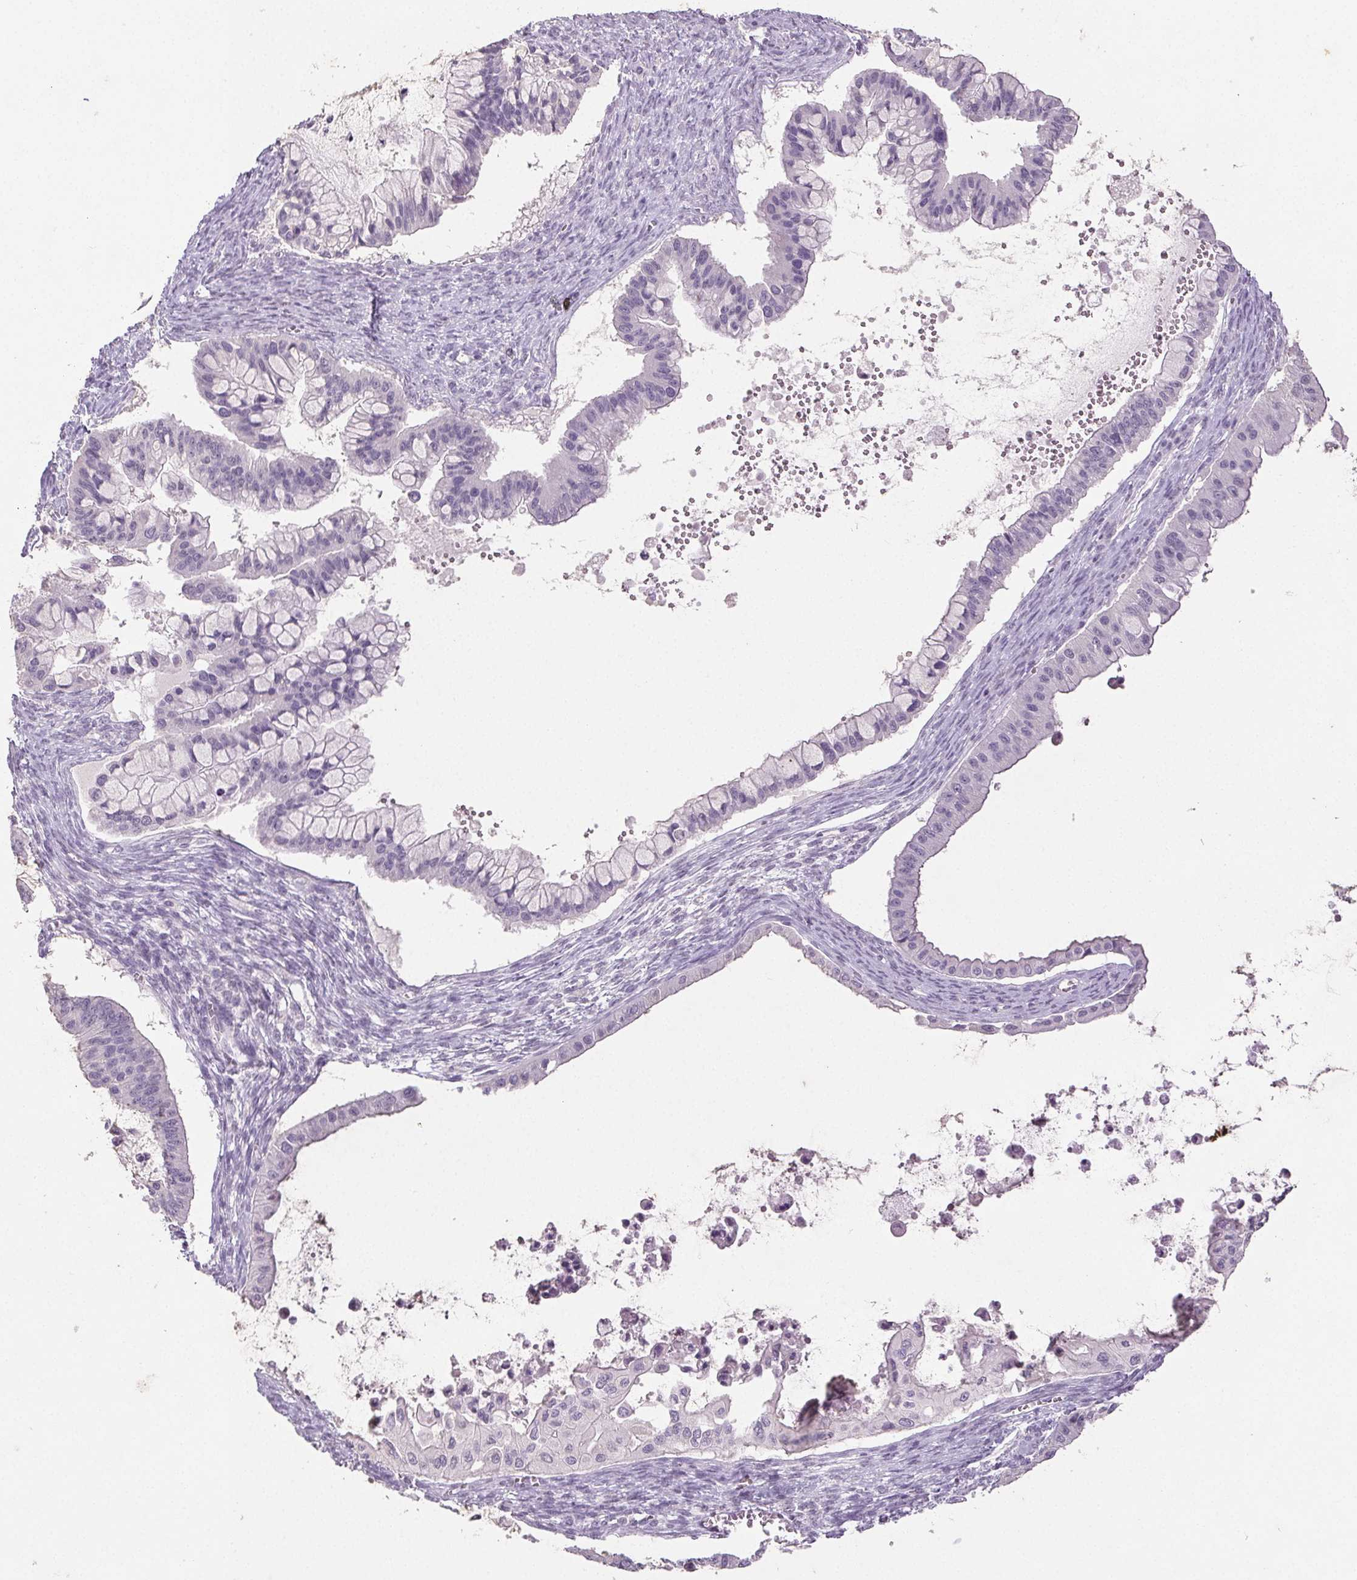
{"staining": {"intensity": "negative", "quantity": "none", "location": "none"}, "tissue": "ovarian cancer", "cell_type": "Tumor cells", "image_type": "cancer", "snomed": [{"axis": "morphology", "description": "Cystadenocarcinoma, mucinous, NOS"}, {"axis": "topography", "description": "Ovary"}], "caption": "This is an immunohistochemistry (IHC) histopathology image of ovarian mucinous cystadenocarcinoma. There is no positivity in tumor cells.", "gene": "PI3", "patient": {"sex": "female", "age": 72}}